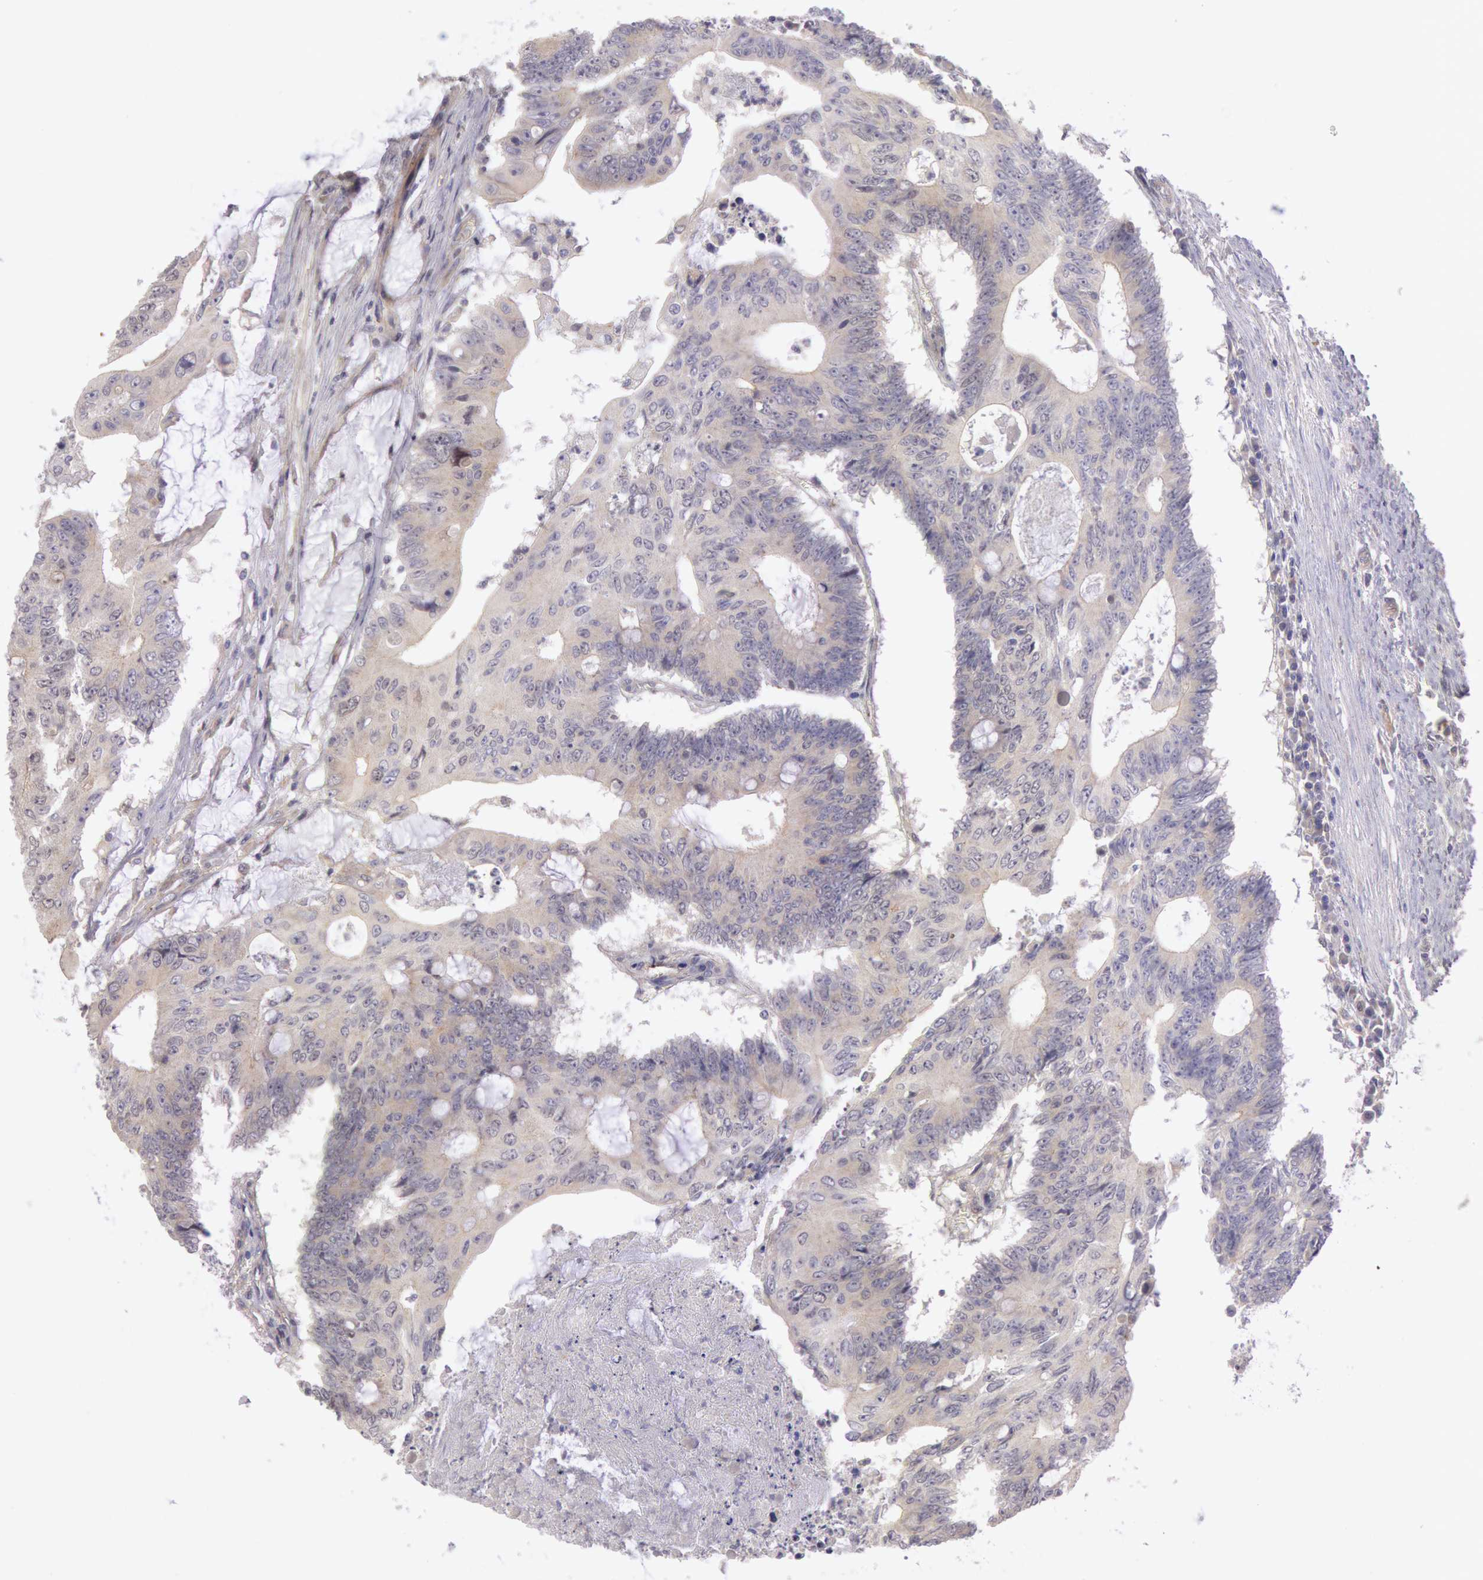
{"staining": {"intensity": "negative", "quantity": "none", "location": "none"}, "tissue": "colorectal cancer", "cell_type": "Tumor cells", "image_type": "cancer", "snomed": [{"axis": "morphology", "description": "Adenocarcinoma, NOS"}, {"axis": "topography", "description": "Colon"}], "caption": "A micrograph of adenocarcinoma (colorectal) stained for a protein displays no brown staining in tumor cells.", "gene": "AMOTL1", "patient": {"sex": "male", "age": 65}}